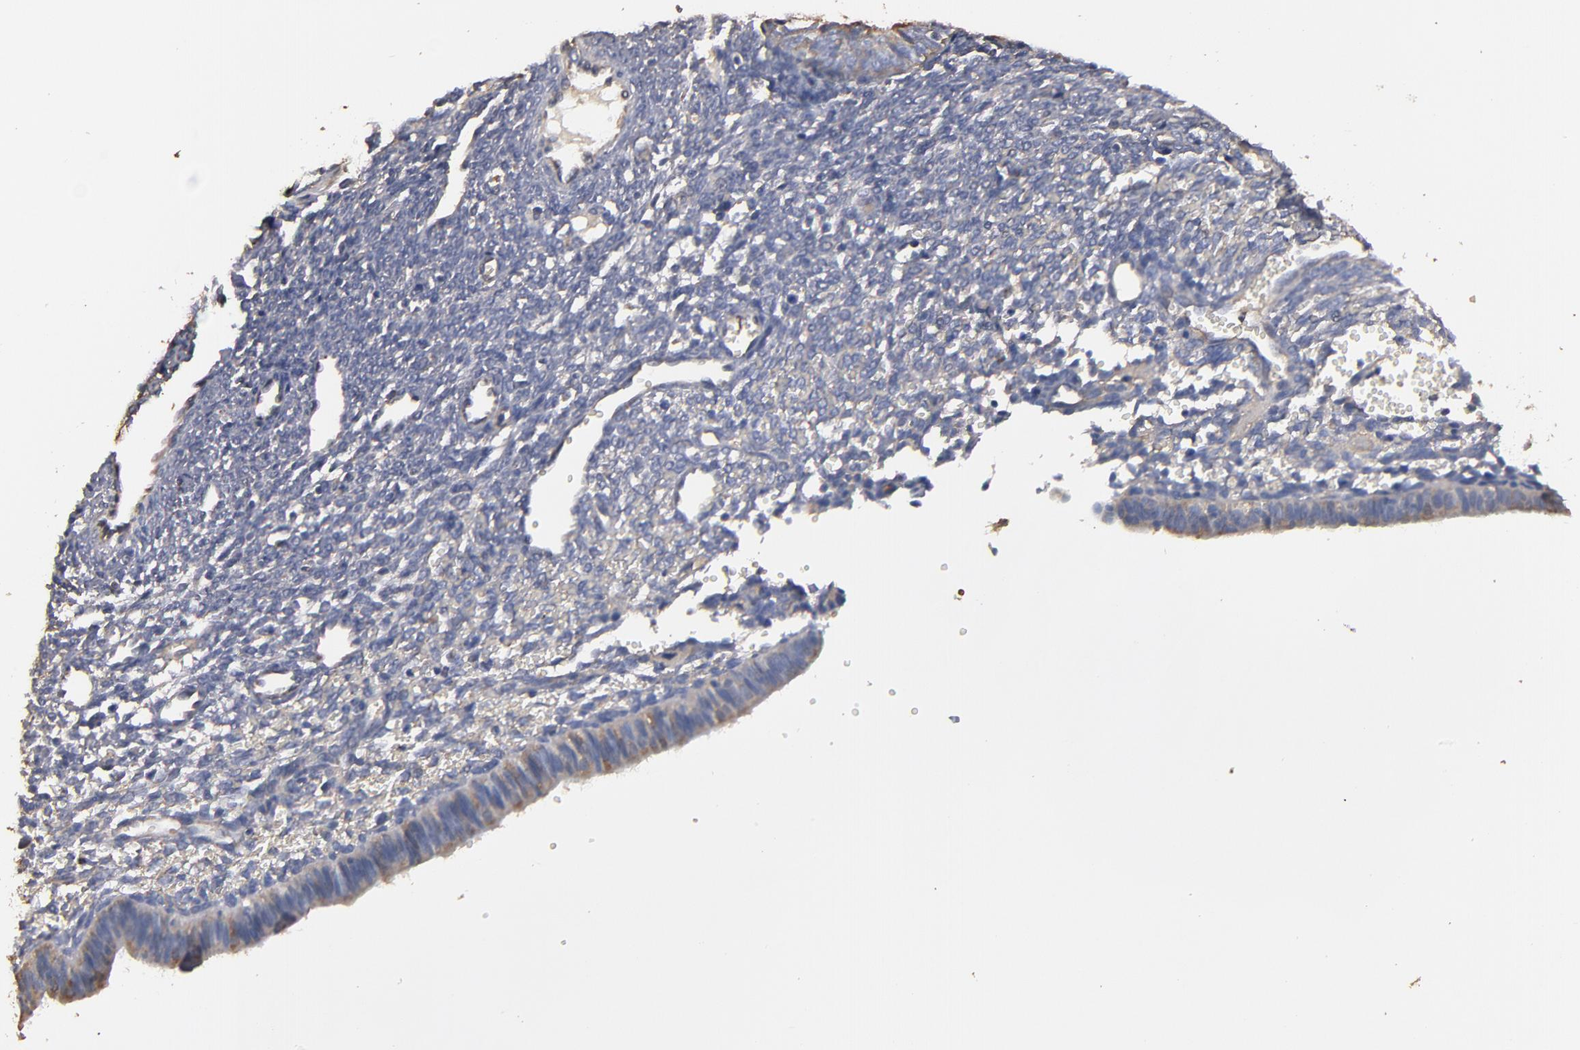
{"staining": {"intensity": "negative", "quantity": "none", "location": "none"}, "tissue": "endometrium", "cell_type": "Cells in endometrial stroma", "image_type": "normal", "snomed": [{"axis": "morphology", "description": "Normal tissue, NOS"}, {"axis": "topography", "description": "Endometrium"}], "caption": "IHC micrograph of unremarkable endometrium stained for a protein (brown), which reveals no expression in cells in endometrial stroma.", "gene": "RO60", "patient": {"sex": "female", "age": 61}}